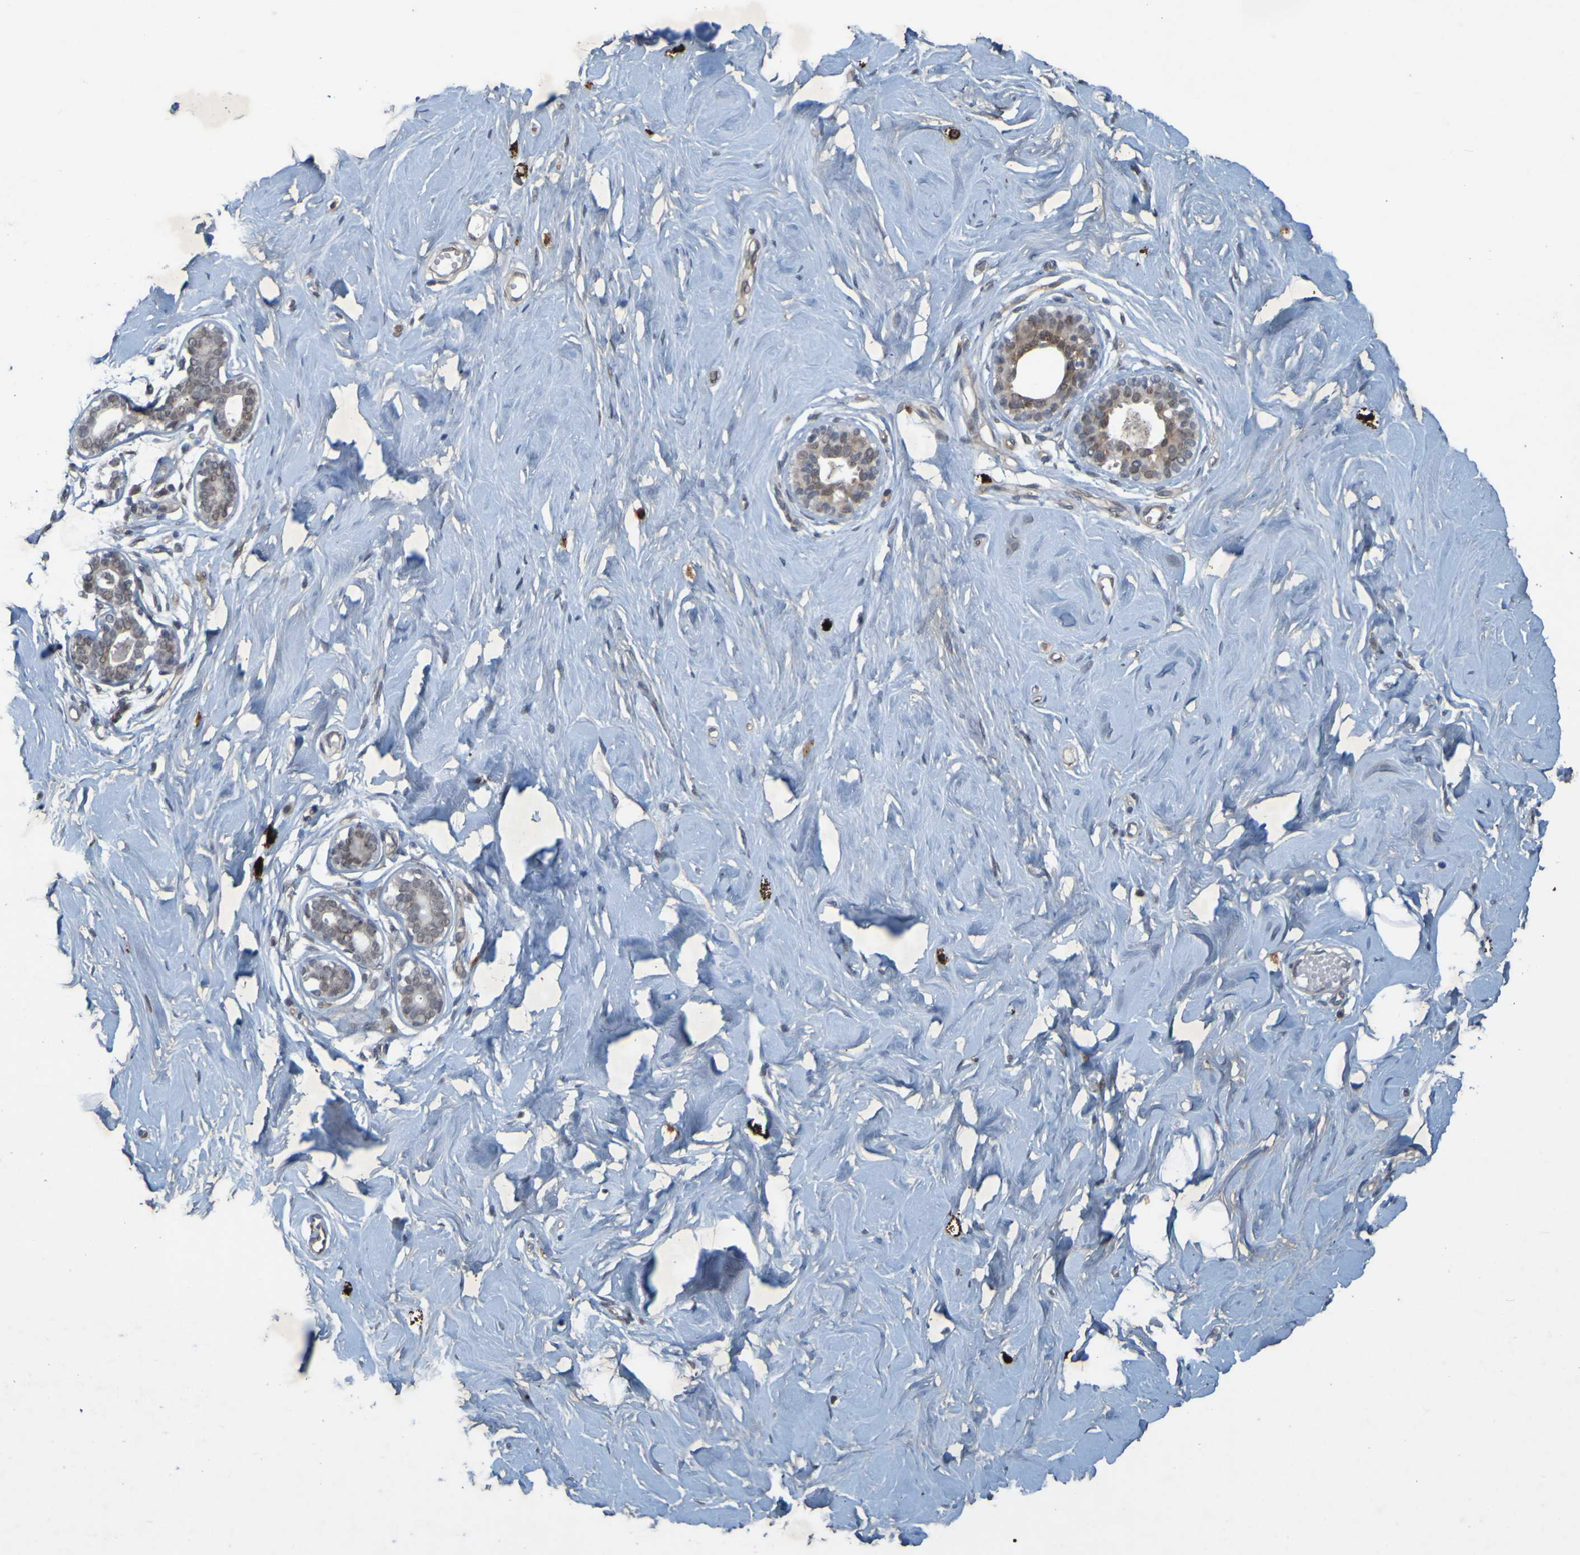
{"staining": {"intensity": "negative", "quantity": "none", "location": "none"}, "tissue": "breast", "cell_type": "Adipocytes", "image_type": "normal", "snomed": [{"axis": "morphology", "description": "Normal tissue, NOS"}, {"axis": "topography", "description": "Breast"}], "caption": "This is an immunohistochemistry (IHC) image of unremarkable human breast. There is no expression in adipocytes.", "gene": "MCPH1", "patient": {"sex": "female", "age": 23}}